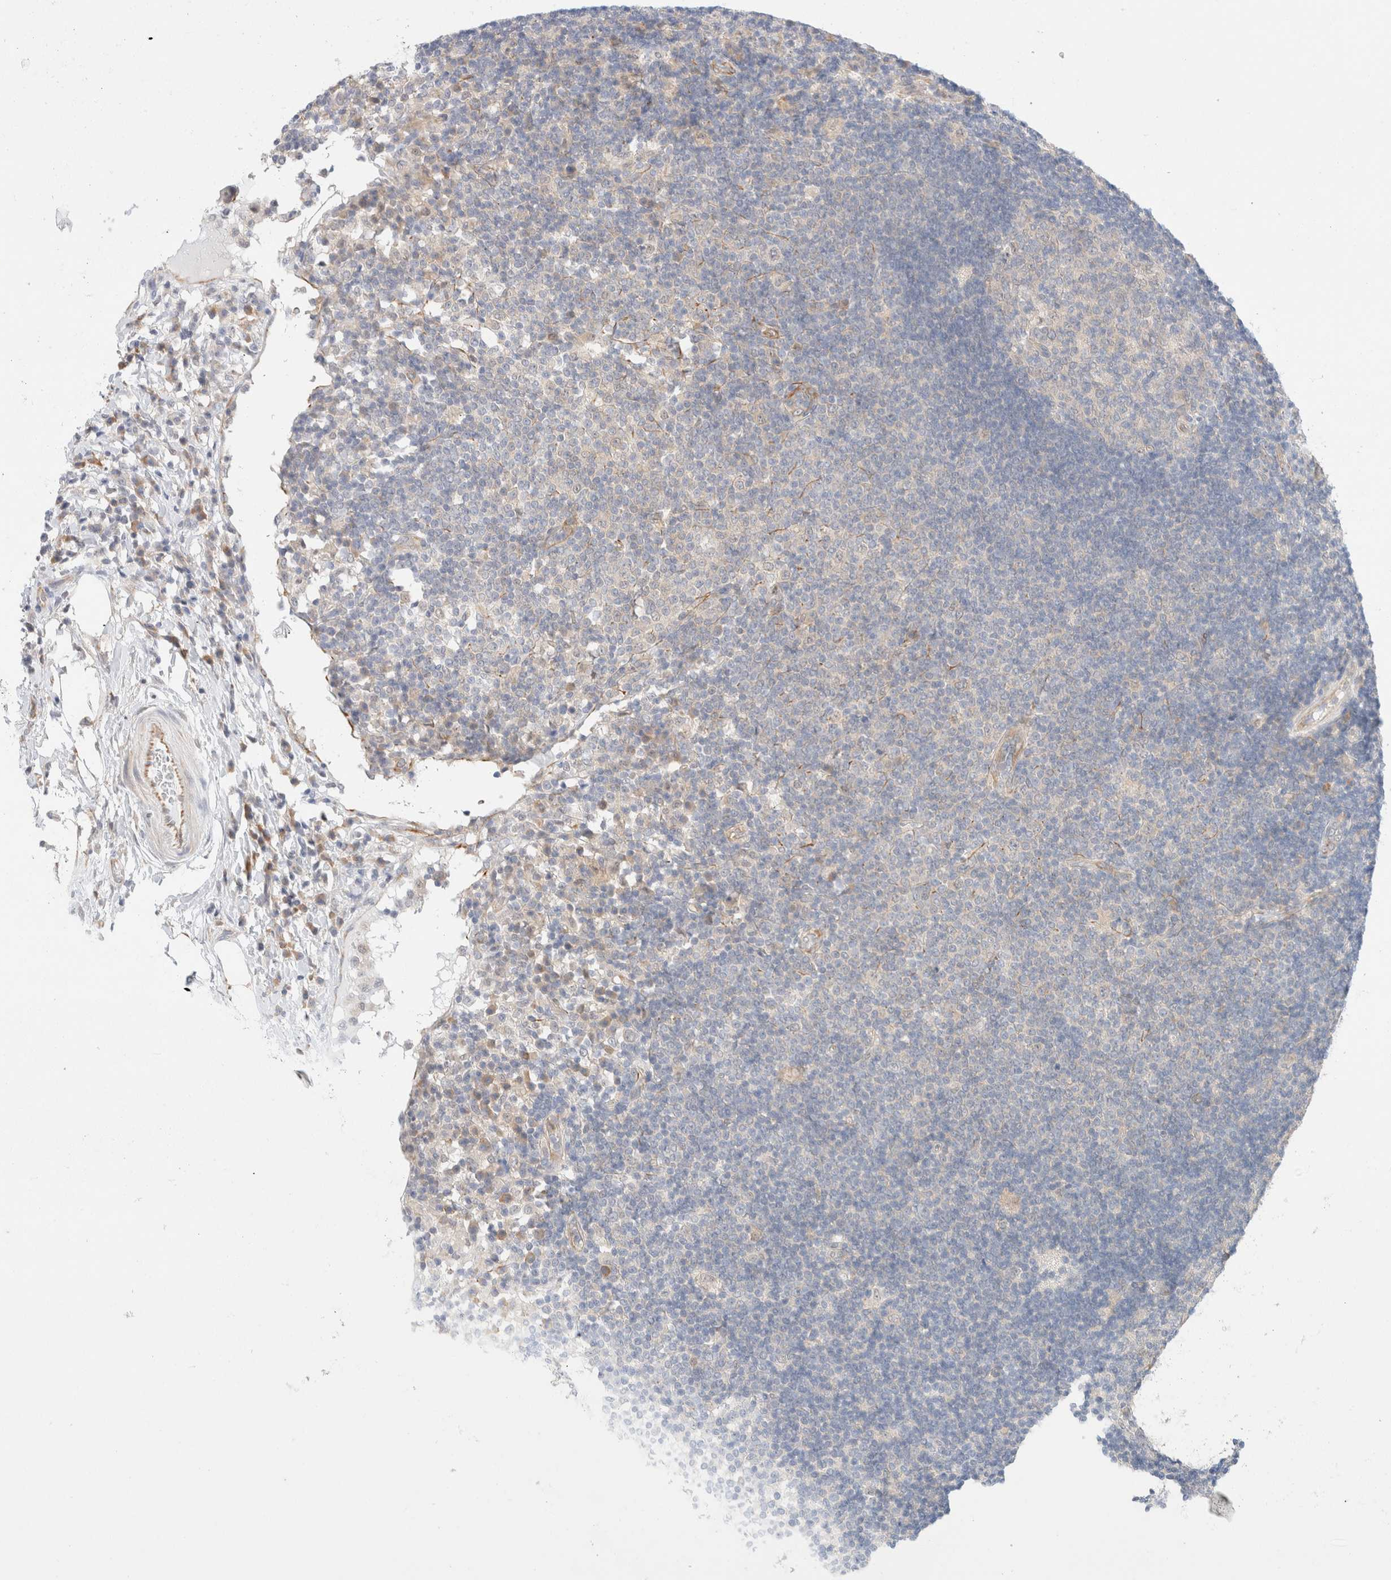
{"staining": {"intensity": "negative", "quantity": "none", "location": "none"}, "tissue": "lymph node", "cell_type": "Germinal center cells", "image_type": "normal", "snomed": [{"axis": "morphology", "description": "Normal tissue, NOS"}, {"axis": "topography", "description": "Lymph node"}], "caption": "The image shows no significant expression in germinal center cells of lymph node.", "gene": "UNC13B", "patient": {"sex": "female", "age": 53}}